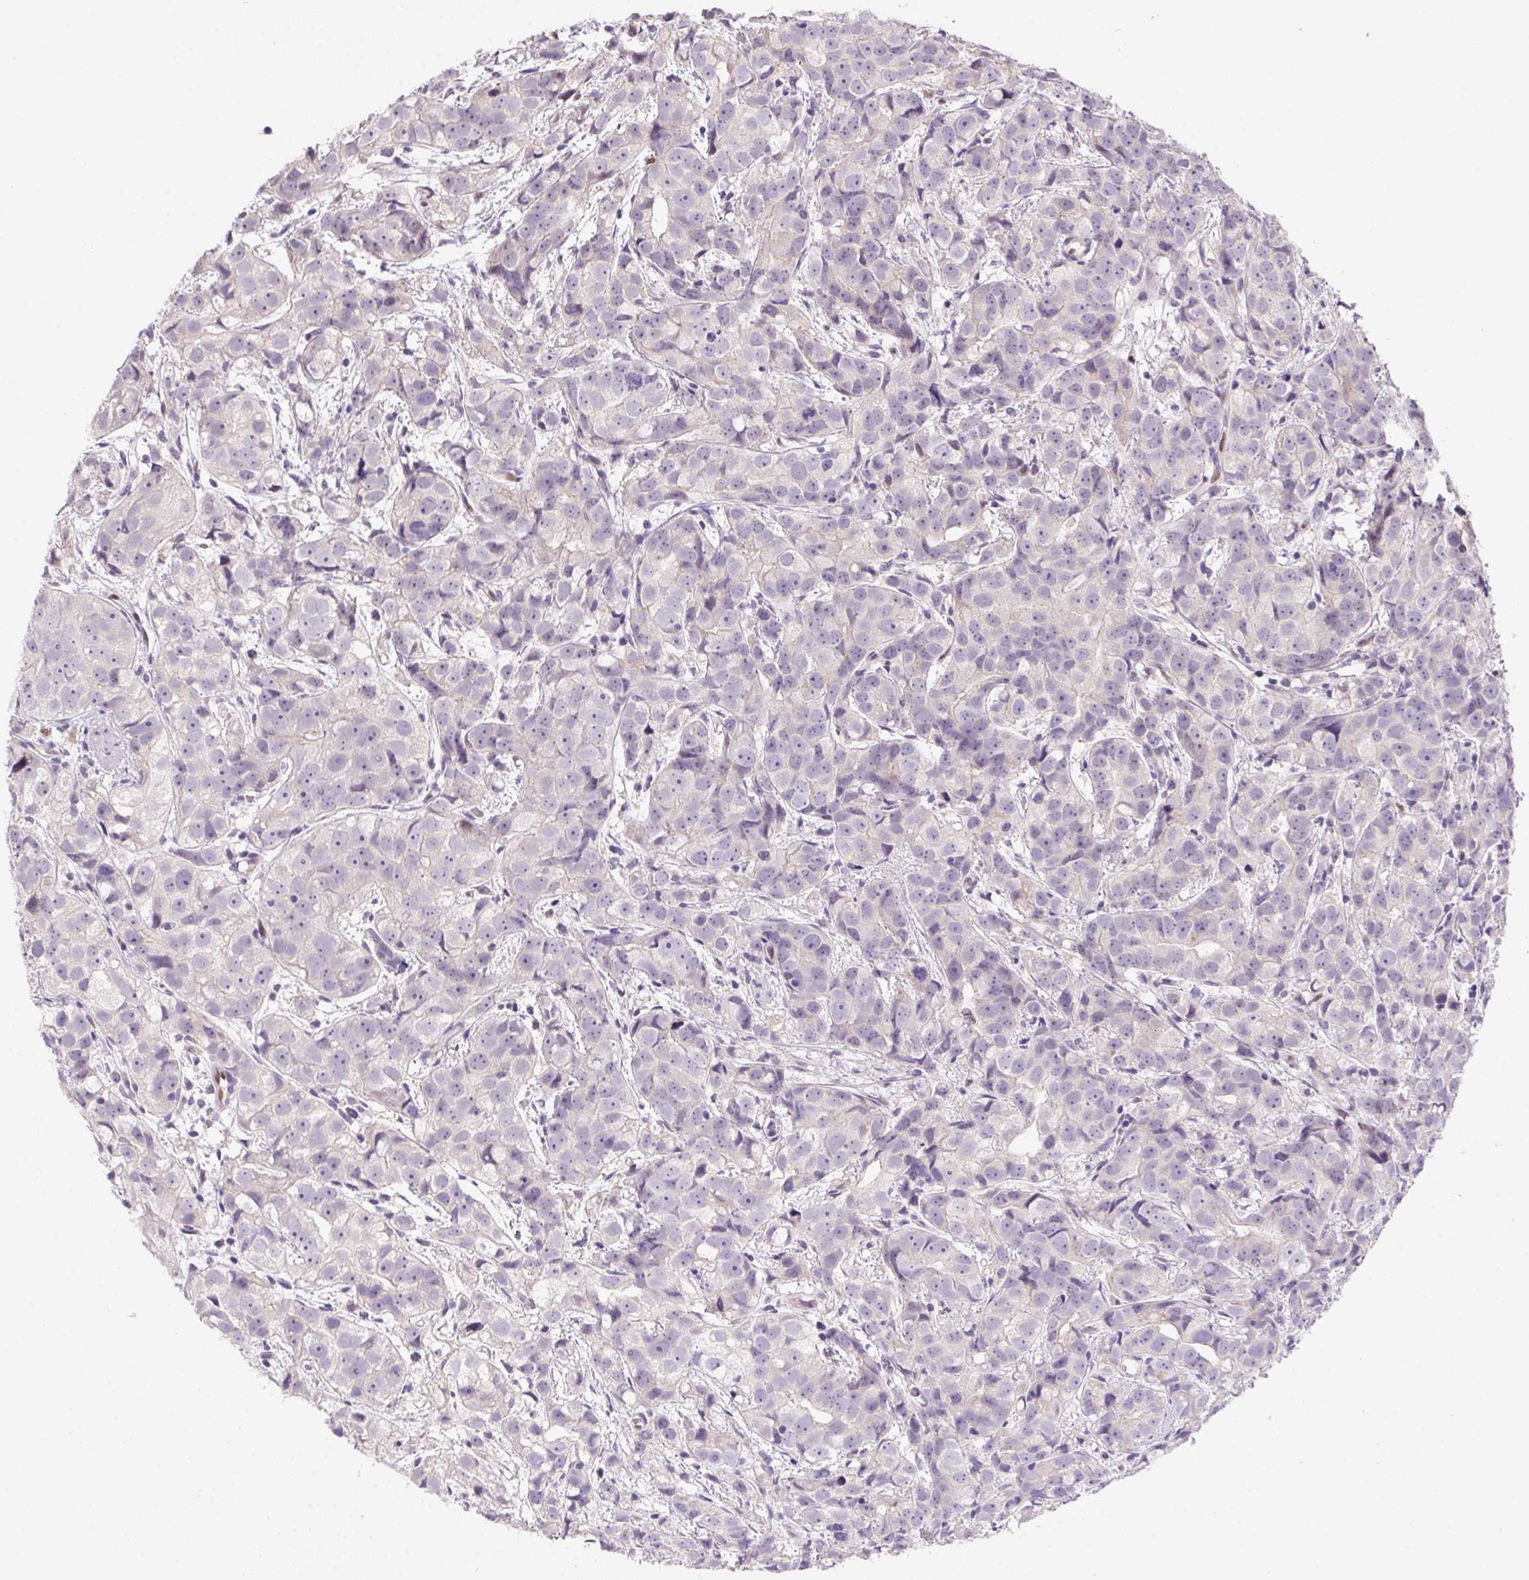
{"staining": {"intensity": "negative", "quantity": "none", "location": "none"}, "tissue": "prostate cancer", "cell_type": "Tumor cells", "image_type": "cancer", "snomed": [{"axis": "morphology", "description": "Adenocarcinoma, High grade"}, {"axis": "topography", "description": "Prostate"}], "caption": "DAB immunohistochemical staining of prostate cancer demonstrates no significant positivity in tumor cells.", "gene": "SP9", "patient": {"sex": "male", "age": 68}}